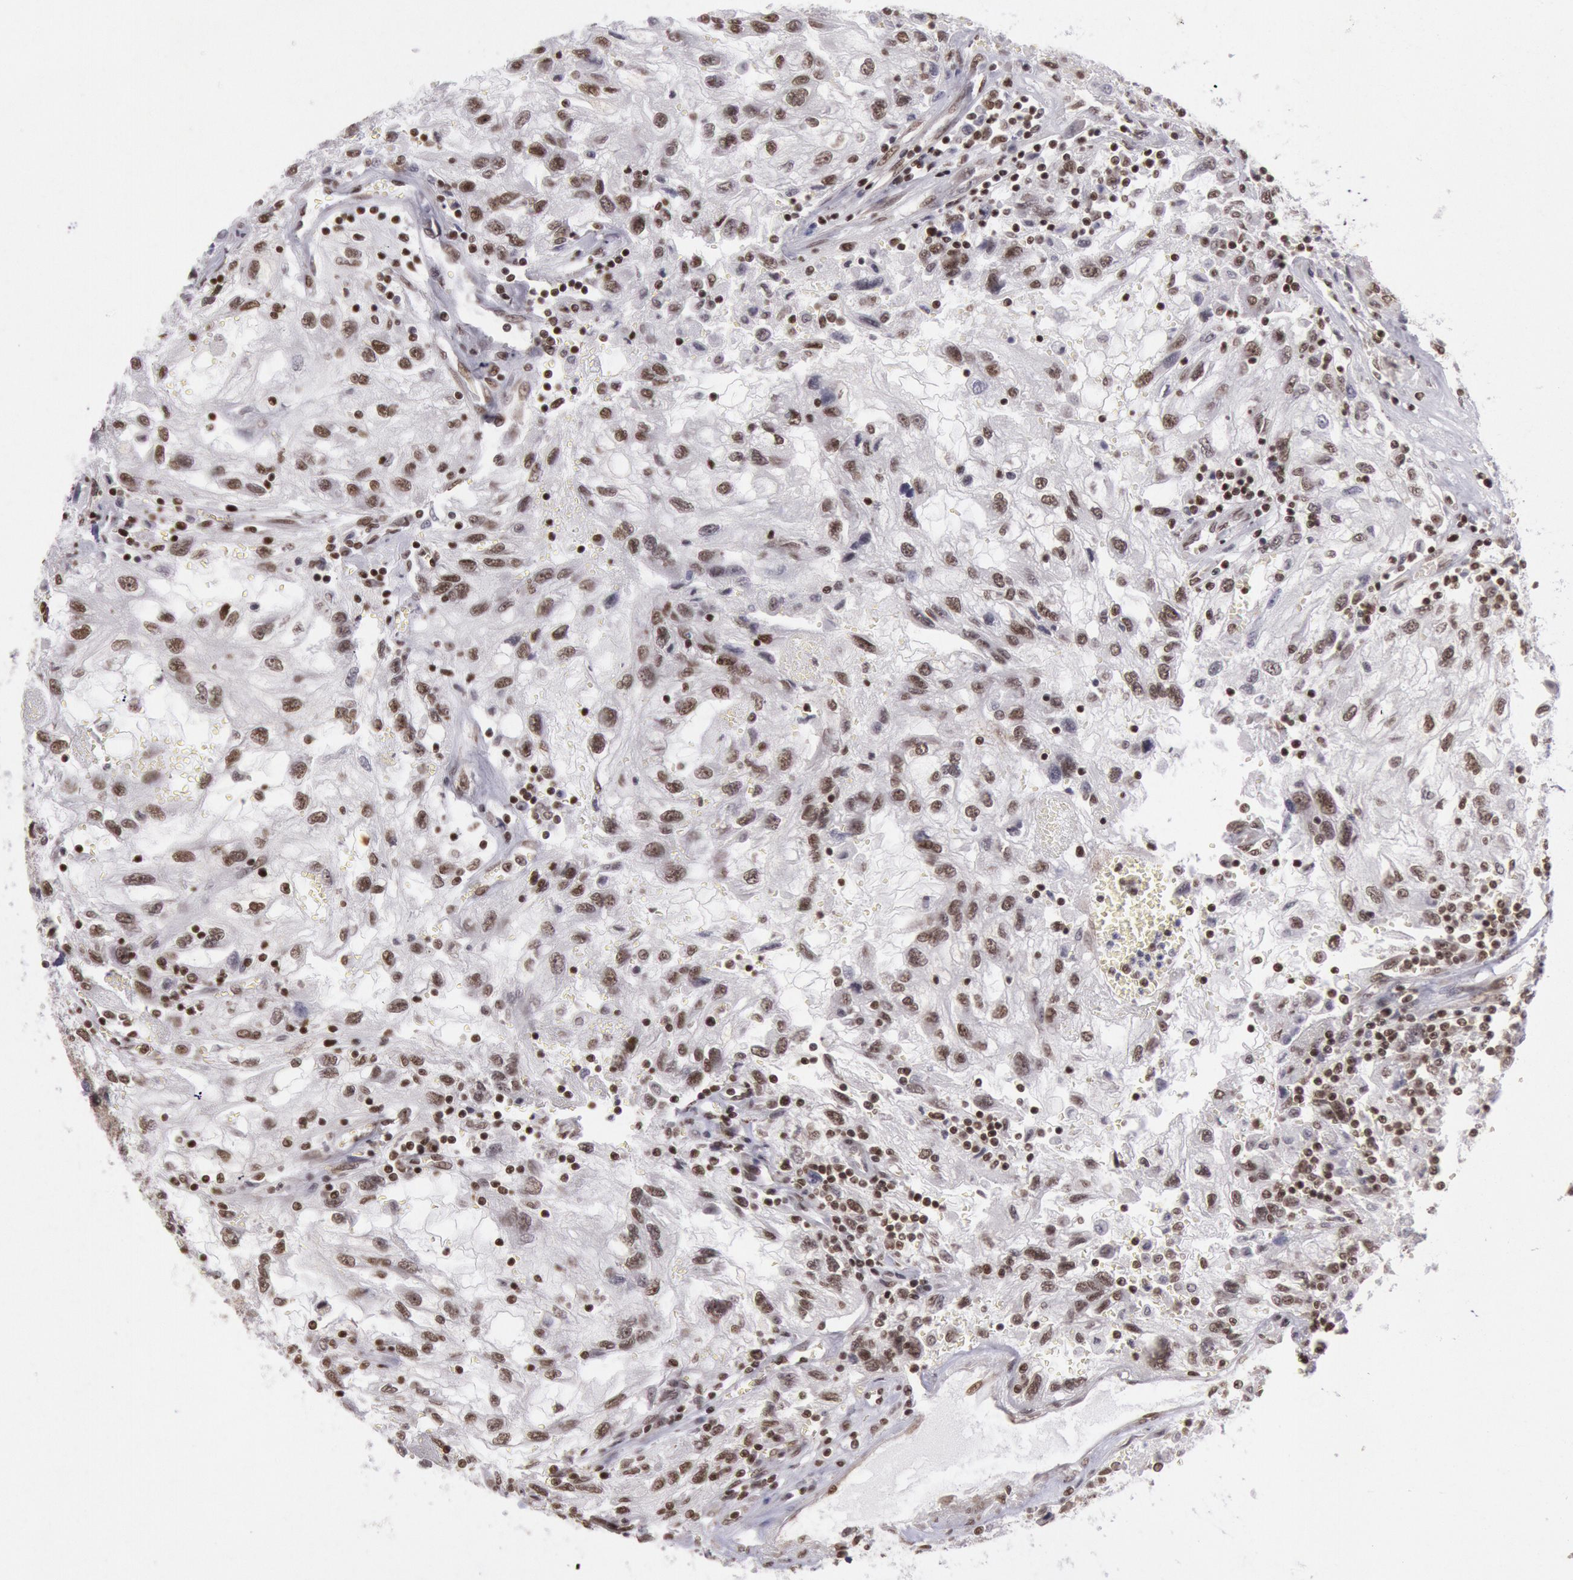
{"staining": {"intensity": "moderate", "quantity": ">75%", "location": "nuclear"}, "tissue": "renal cancer", "cell_type": "Tumor cells", "image_type": "cancer", "snomed": [{"axis": "morphology", "description": "Normal tissue, NOS"}, {"axis": "morphology", "description": "Adenocarcinoma, NOS"}, {"axis": "topography", "description": "Kidney"}], "caption": "The image reveals immunohistochemical staining of adenocarcinoma (renal). There is moderate nuclear expression is identified in approximately >75% of tumor cells. (DAB (3,3'-diaminobenzidine) = brown stain, brightfield microscopy at high magnification).", "gene": "NKAP", "patient": {"sex": "male", "age": 71}}